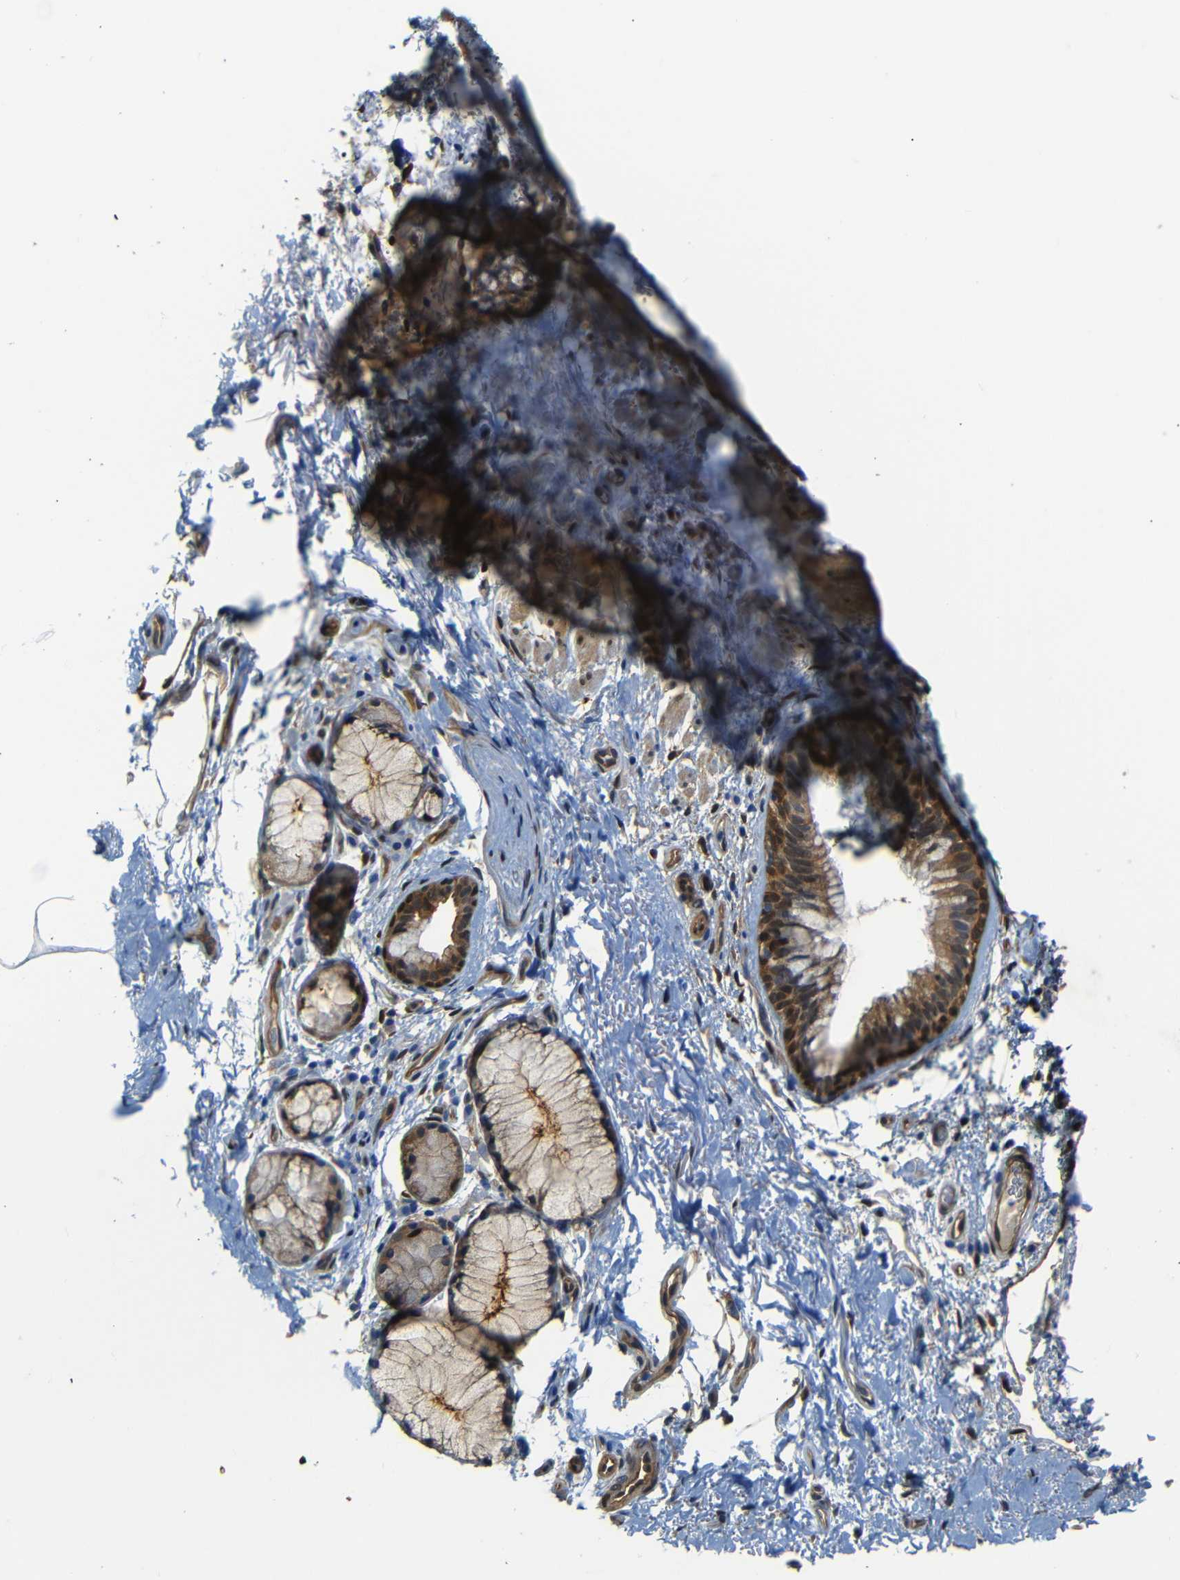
{"staining": {"intensity": "negative", "quantity": "none", "location": "none"}, "tissue": "adipose tissue", "cell_type": "Adipocytes", "image_type": "normal", "snomed": [{"axis": "morphology", "description": "Normal tissue, NOS"}, {"axis": "topography", "description": "Cartilage tissue"}, {"axis": "topography", "description": "Bronchus"}], "caption": "Photomicrograph shows no significant protein expression in adipocytes of unremarkable adipose tissue.", "gene": "YAP1", "patient": {"sex": "female", "age": 73}}